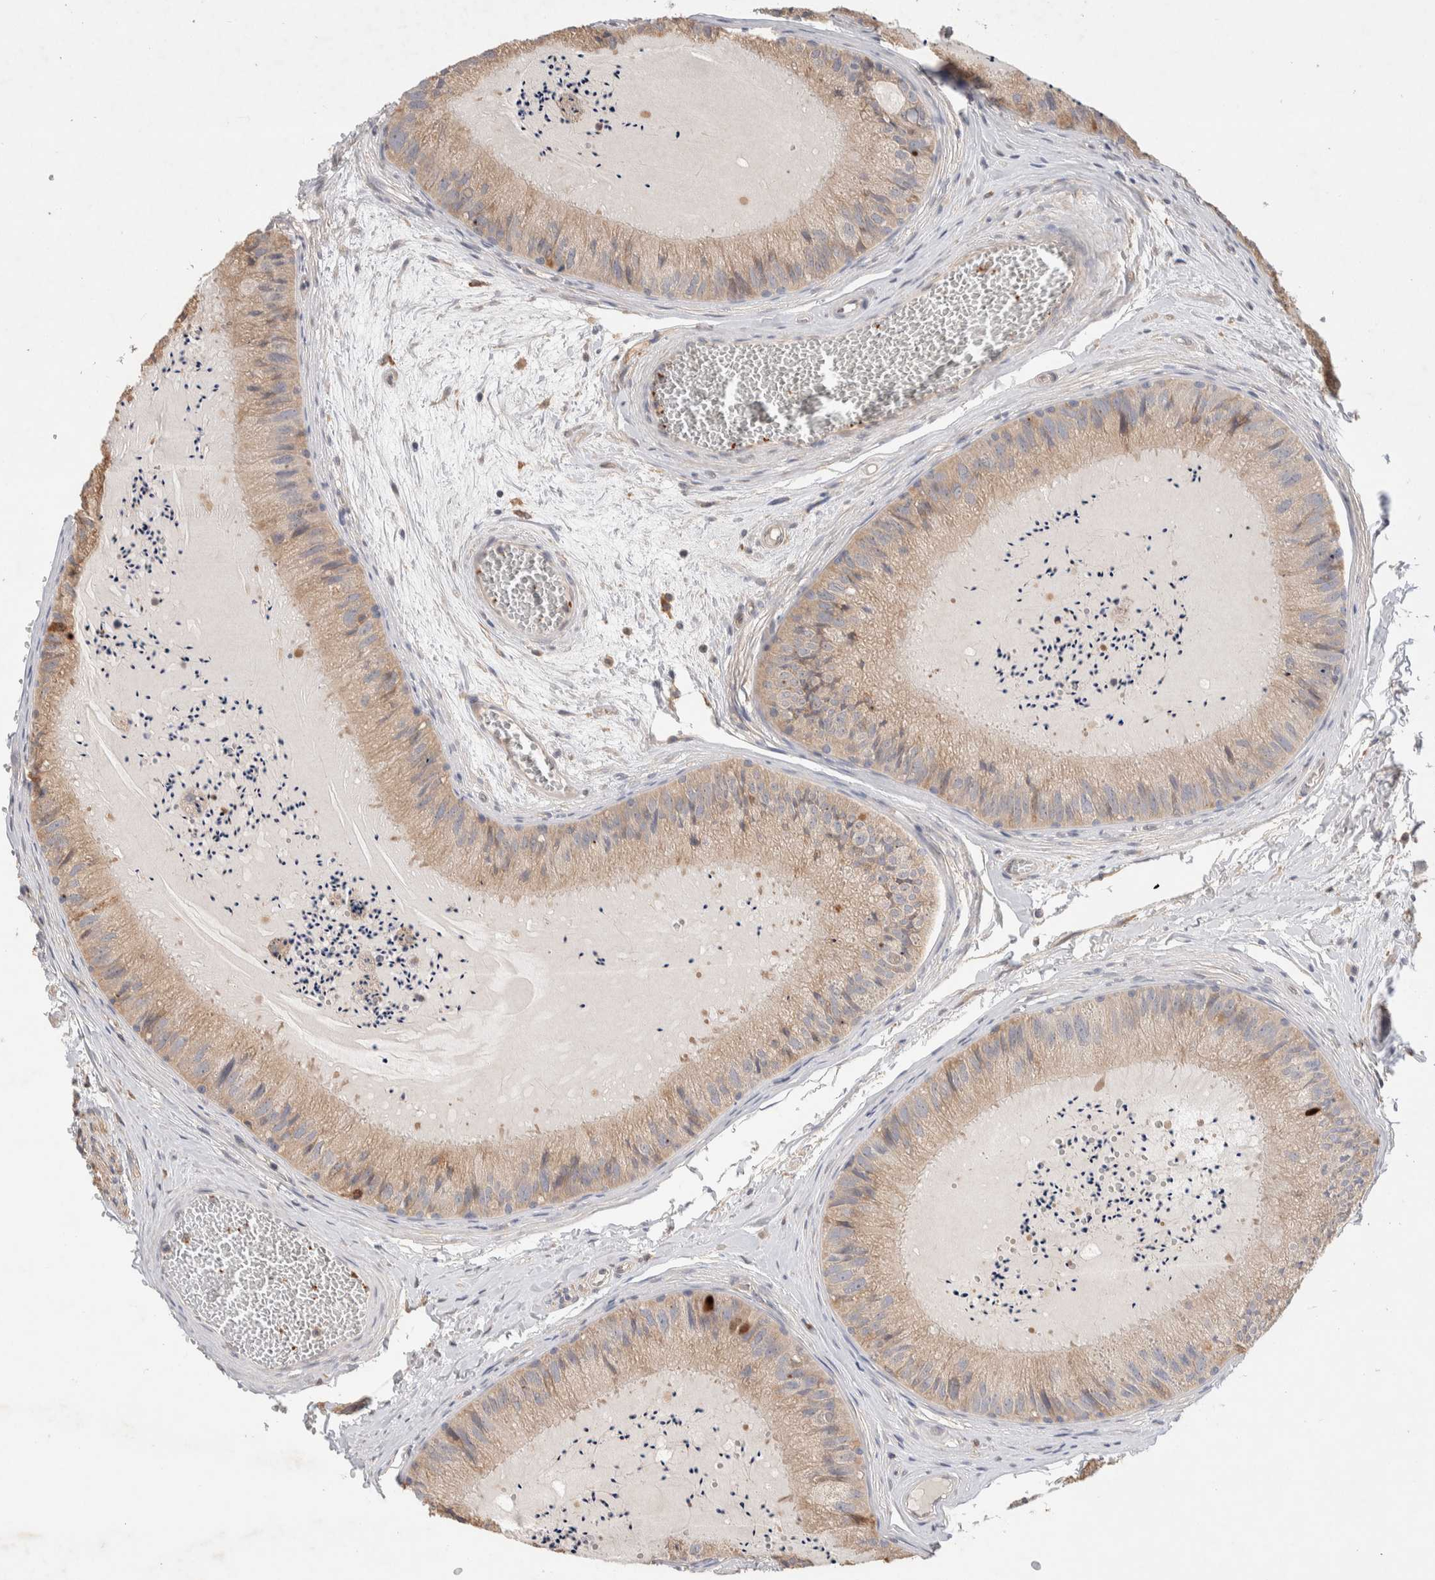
{"staining": {"intensity": "moderate", "quantity": ">75%", "location": "cytoplasmic/membranous"}, "tissue": "epididymis", "cell_type": "Glandular cells", "image_type": "normal", "snomed": [{"axis": "morphology", "description": "Normal tissue, NOS"}, {"axis": "topography", "description": "Epididymis"}], "caption": "A histopathology image showing moderate cytoplasmic/membranous expression in about >75% of glandular cells in normal epididymis, as visualized by brown immunohistochemical staining.", "gene": "DEPTOR", "patient": {"sex": "male", "age": 31}}